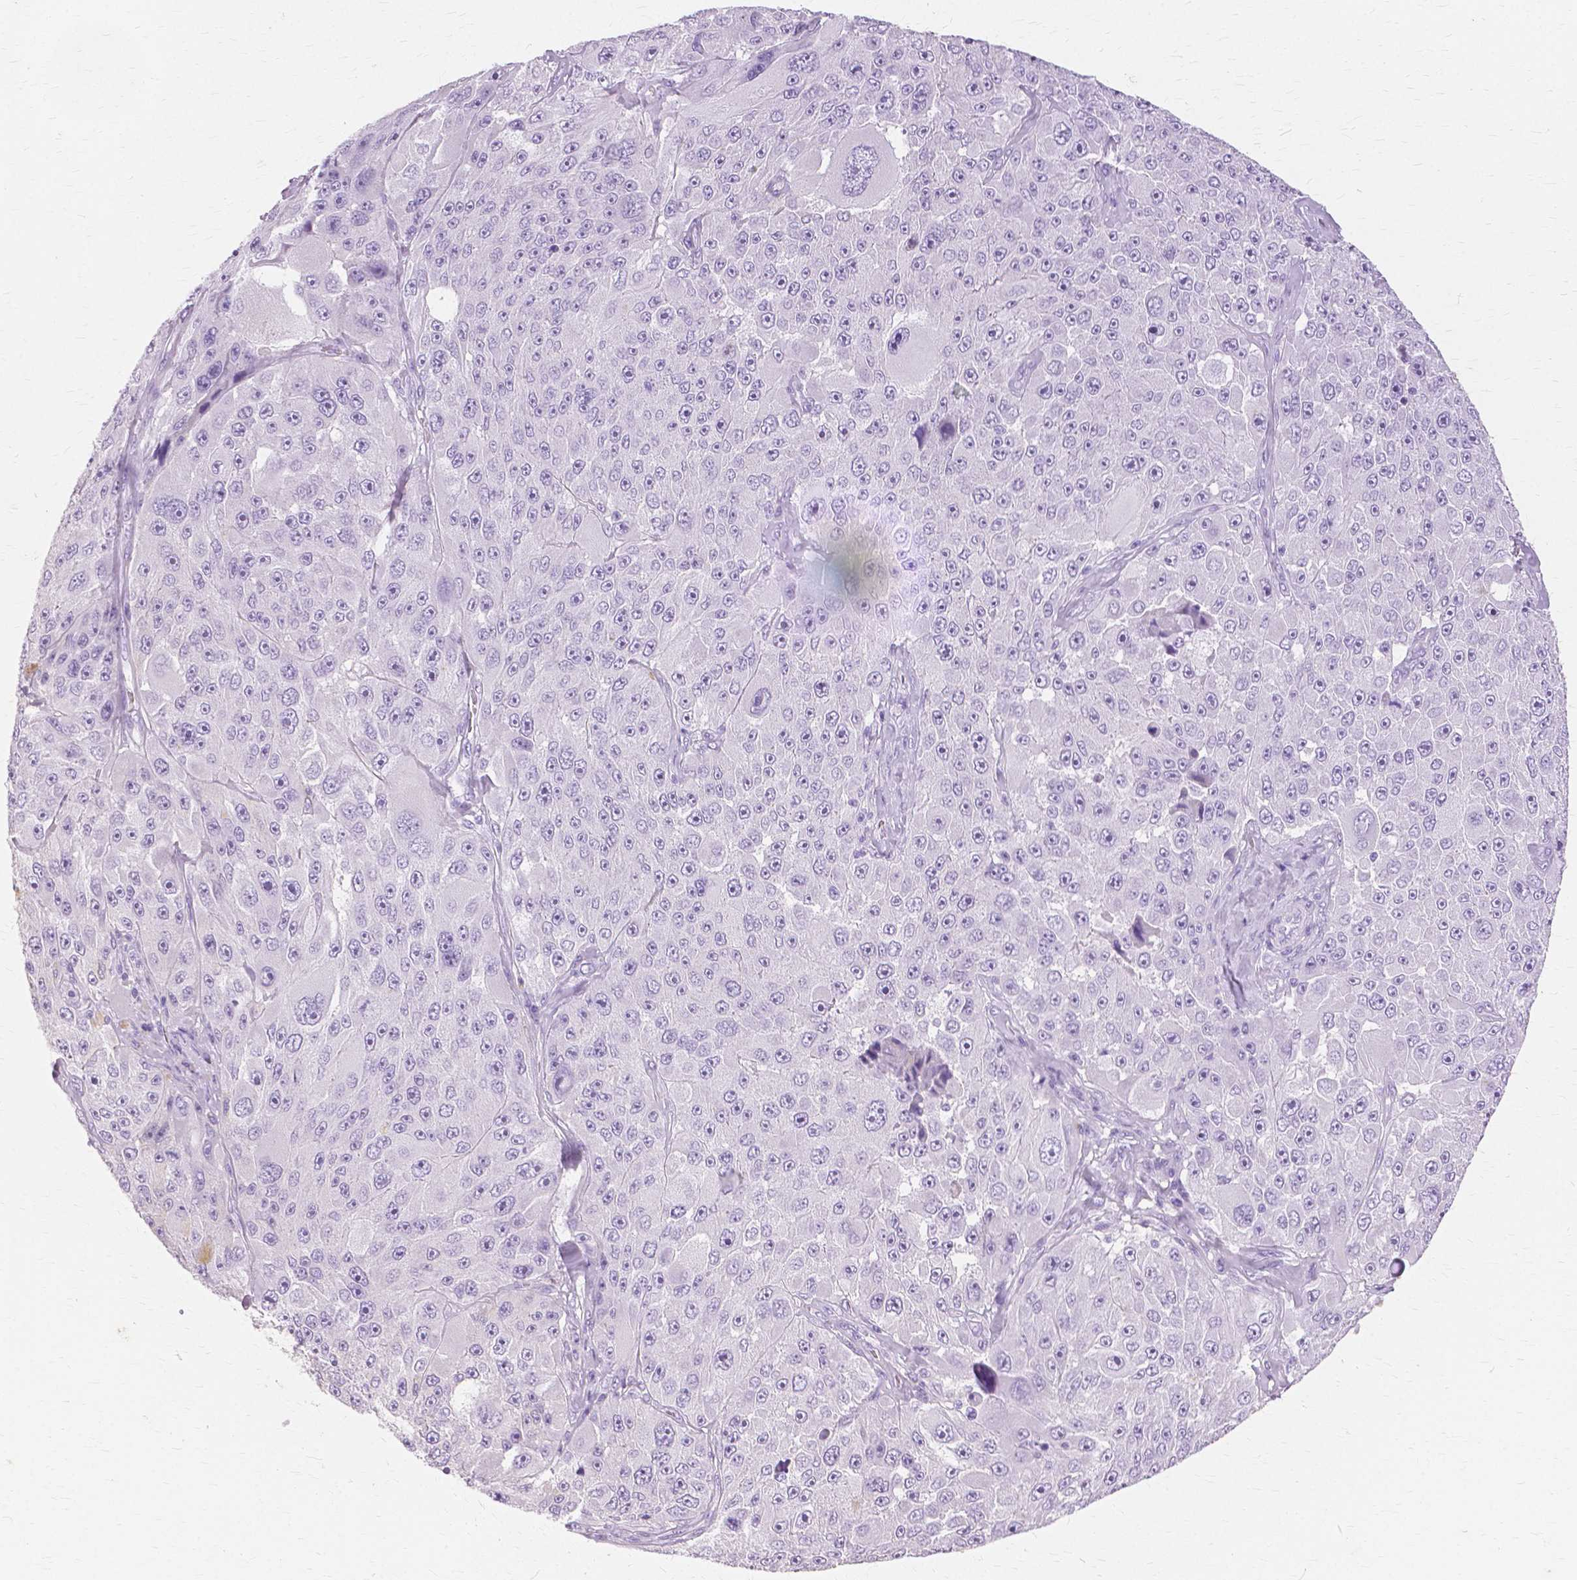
{"staining": {"intensity": "negative", "quantity": "none", "location": "none"}, "tissue": "melanoma", "cell_type": "Tumor cells", "image_type": "cancer", "snomed": [{"axis": "morphology", "description": "Malignant melanoma, Metastatic site"}, {"axis": "topography", "description": "Lymph node"}], "caption": "Melanoma was stained to show a protein in brown. There is no significant positivity in tumor cells.", "gene": "TGM1", "patient": {"sex": "male", "age": 62}}